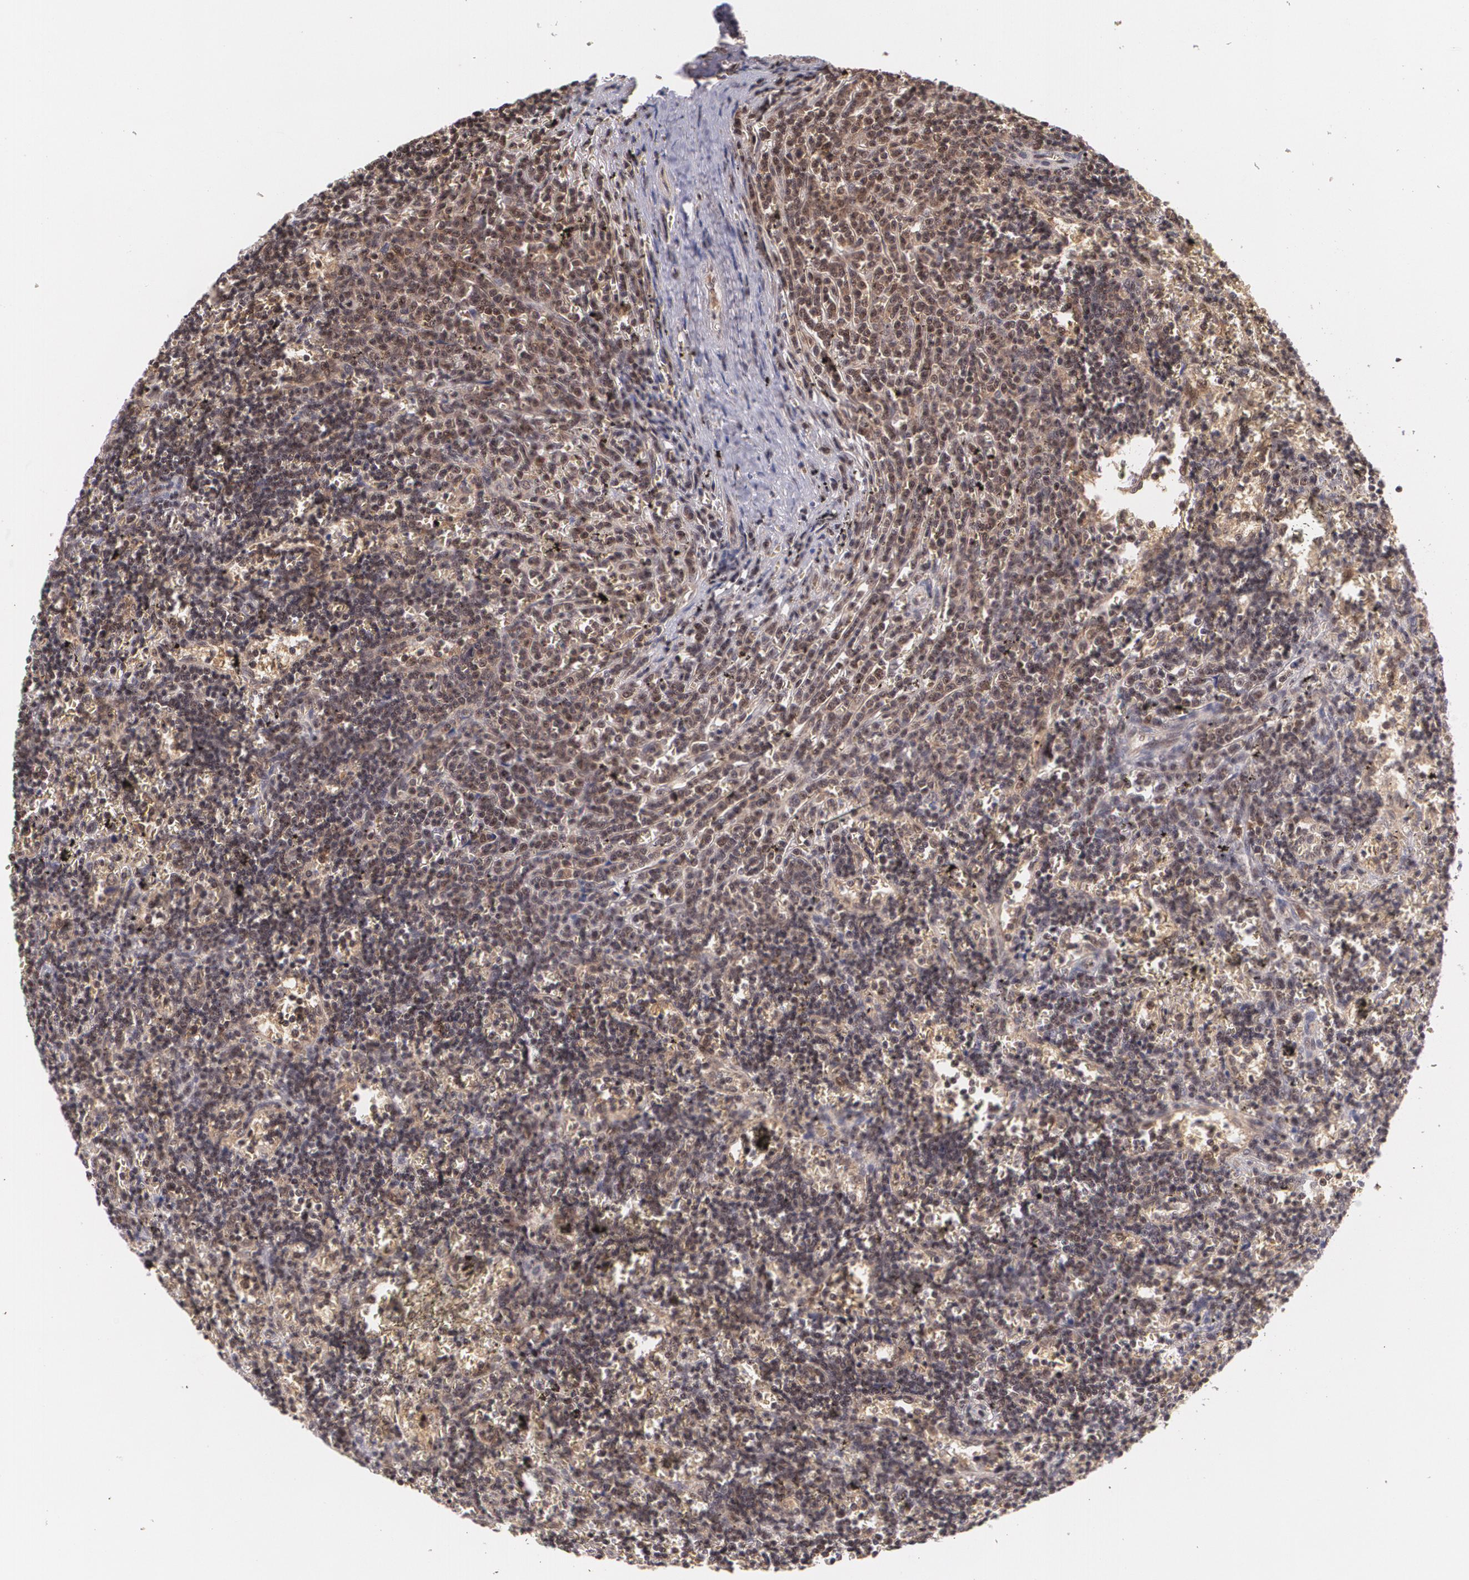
{"staining": {"intensity": "weak", "quantity": "<25%", "location": "cytoplasmic/membranous,nuclear"}, "tissue": "lymphoma", "cell_type": "Tumor cells", "image_type": "cancer", "snomed": [{"axis": "morphology", "description": "Malignant lymphoma, non-Hodgkin's type, Low grade"}, {"axis": "topography", "description": "Spleen"}], "caption": "Protein analysis of malignant lymphoma, non-Hodgkin's type (low-grade) shows no significant positivity in tumor cells.", "gene": "CUL2", "patient": {"sex": "male", "age": 60}}